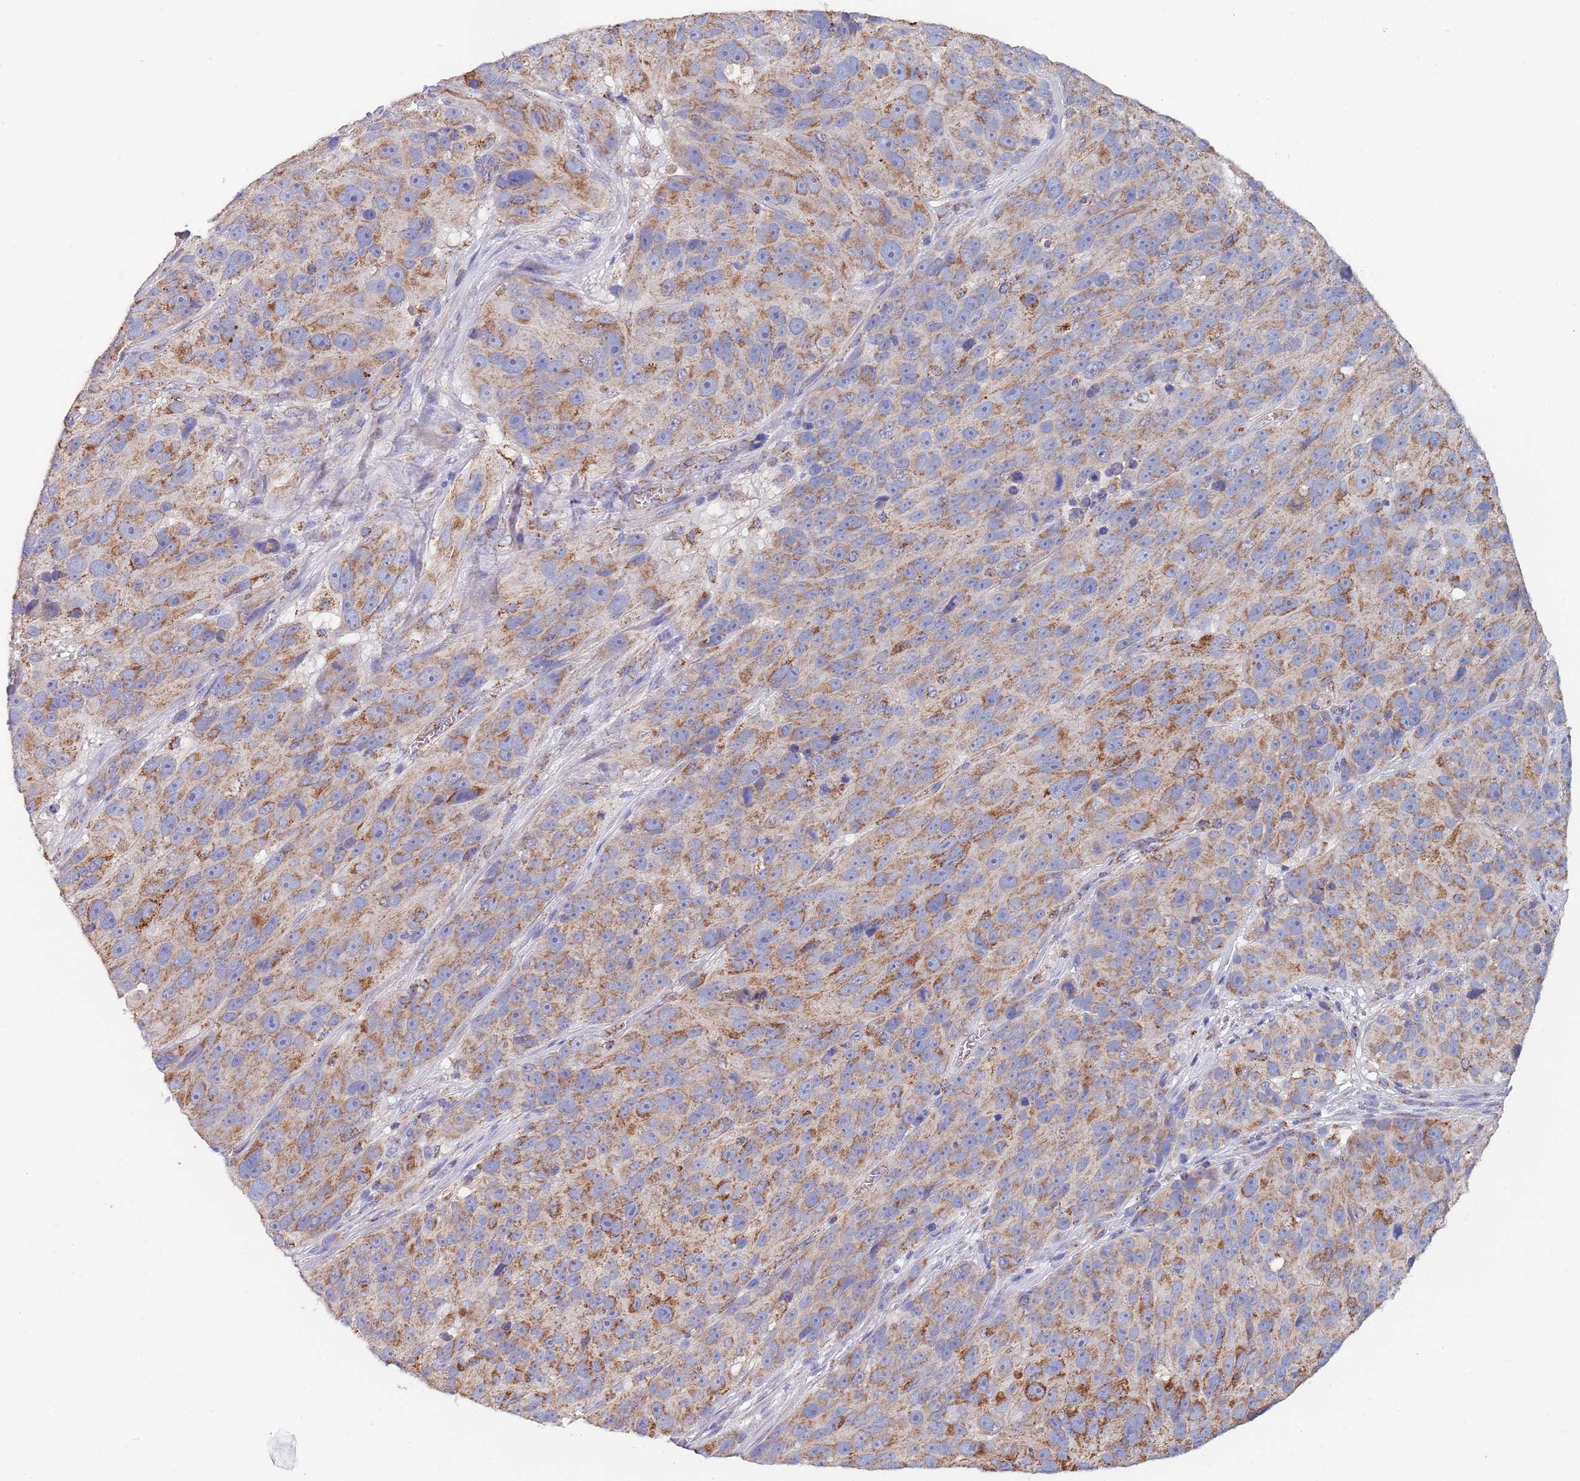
{"staining": {"intensity": "moderate", "quantity": ">75%", "location": "cytoplasmic/membranous"}, "tissue": "melanoma", "cell_type": "Tumor cells", "image_type": "cancer", "snomed": [{"axis": "morphology", "description": "Malignant melanoma, NOS"}, {"axis": "topography", "description": "Skin"}], "caption": "Tumor cells reveal medium levels of moderate cytoplasmic/membranous staining in approximately >75% of cells in human melanoma.", "gene": "PGP", "patient": {"sex": "male", "age": 84}}